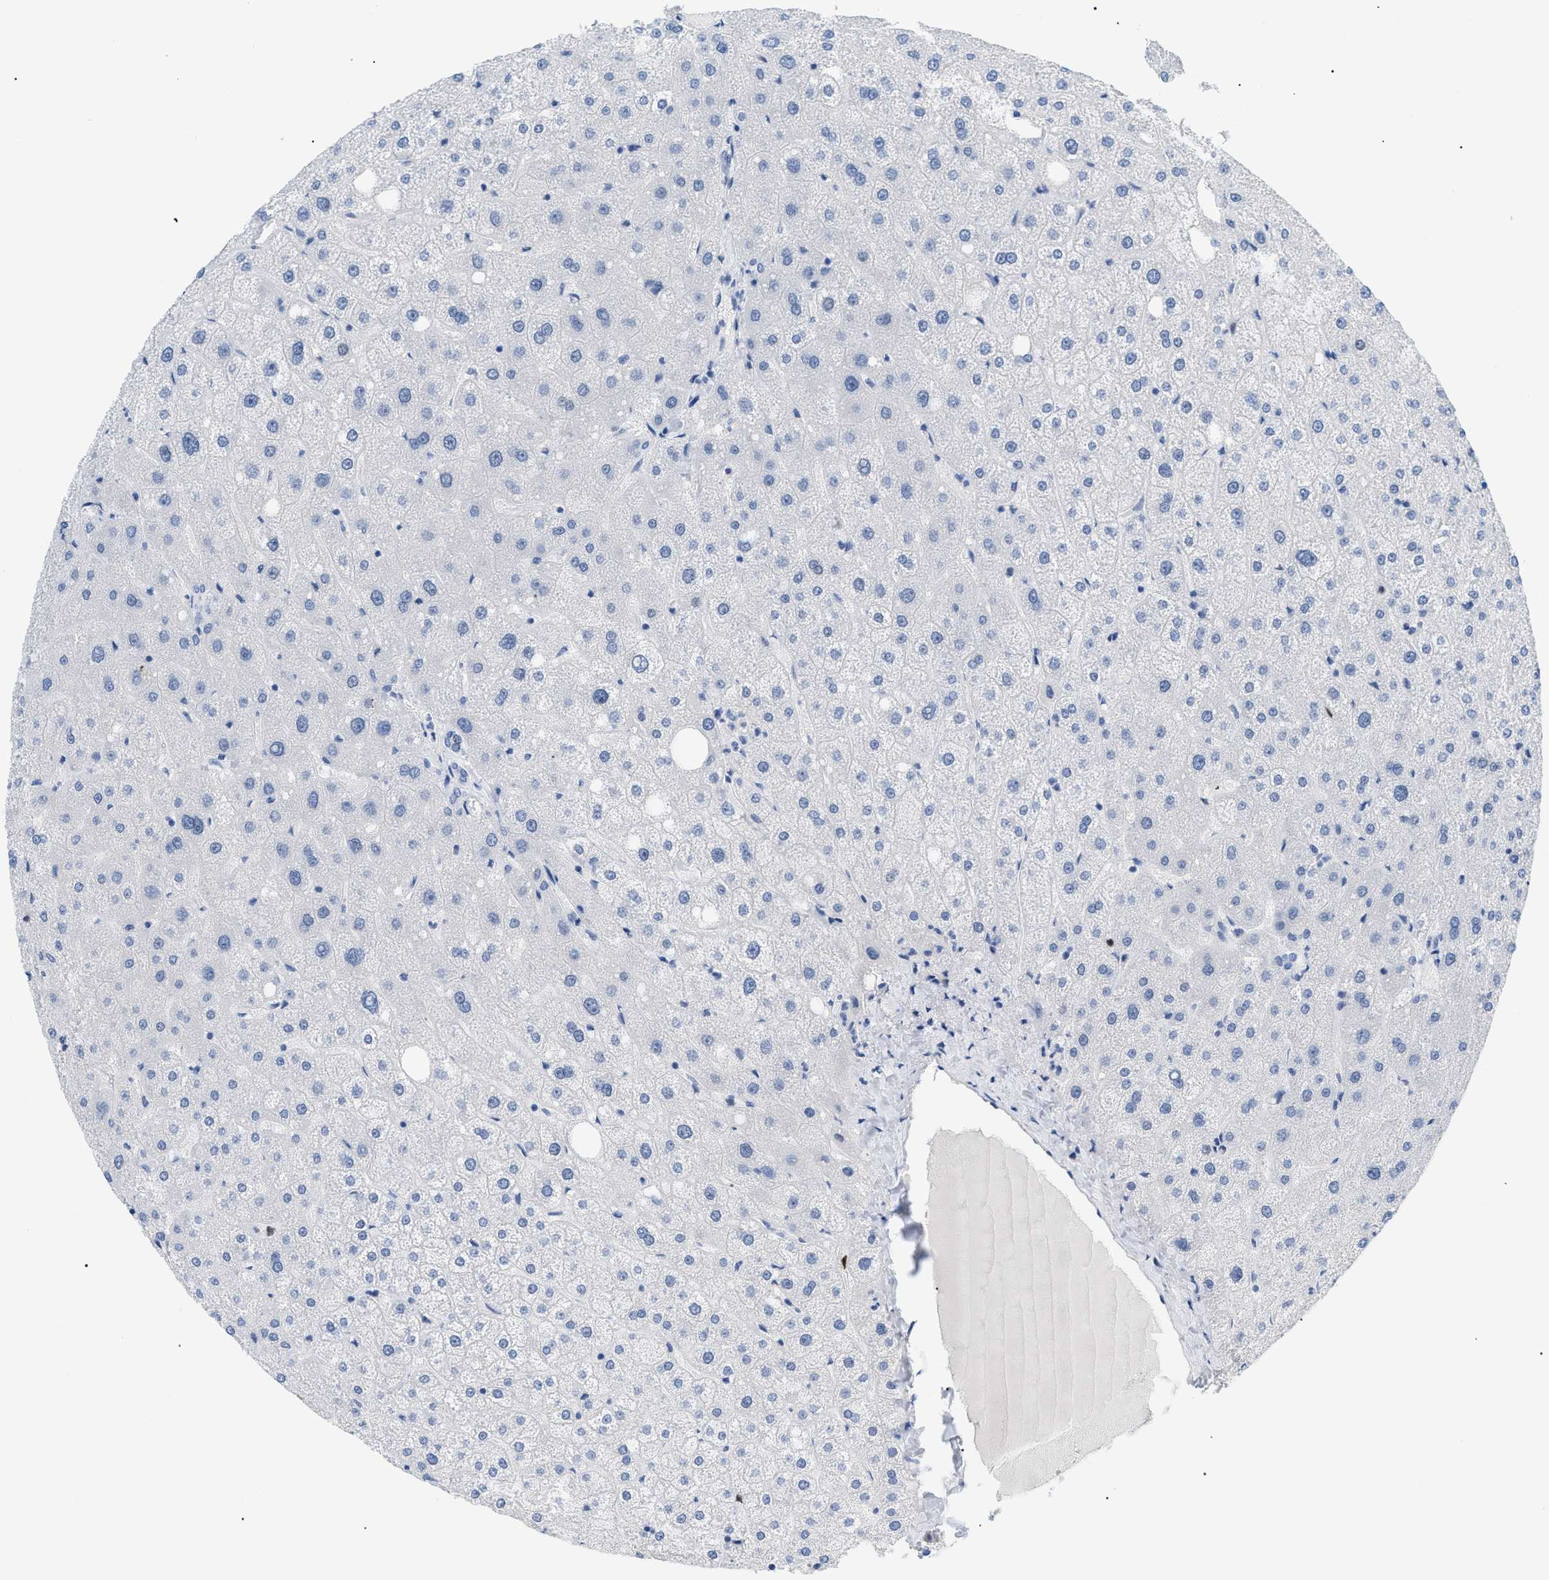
{"staining": {"intensity": "negative", "quantity": "none", "location": "none"}, "tissue": "liver", "cell_type": "Cholangiocytes", "image_type": "normal", "snomed": [{"axis": "morphology", "description": "Normal tissue, NOS"}, {"axis": "topography", "description": "Liver"}], "caption": "This is an immunohistochemistry image of unremarkable liver. There is no expression in cholangiocytes.", "gene": "MCM7", "patient": {"sex": "male", "age": 73}}